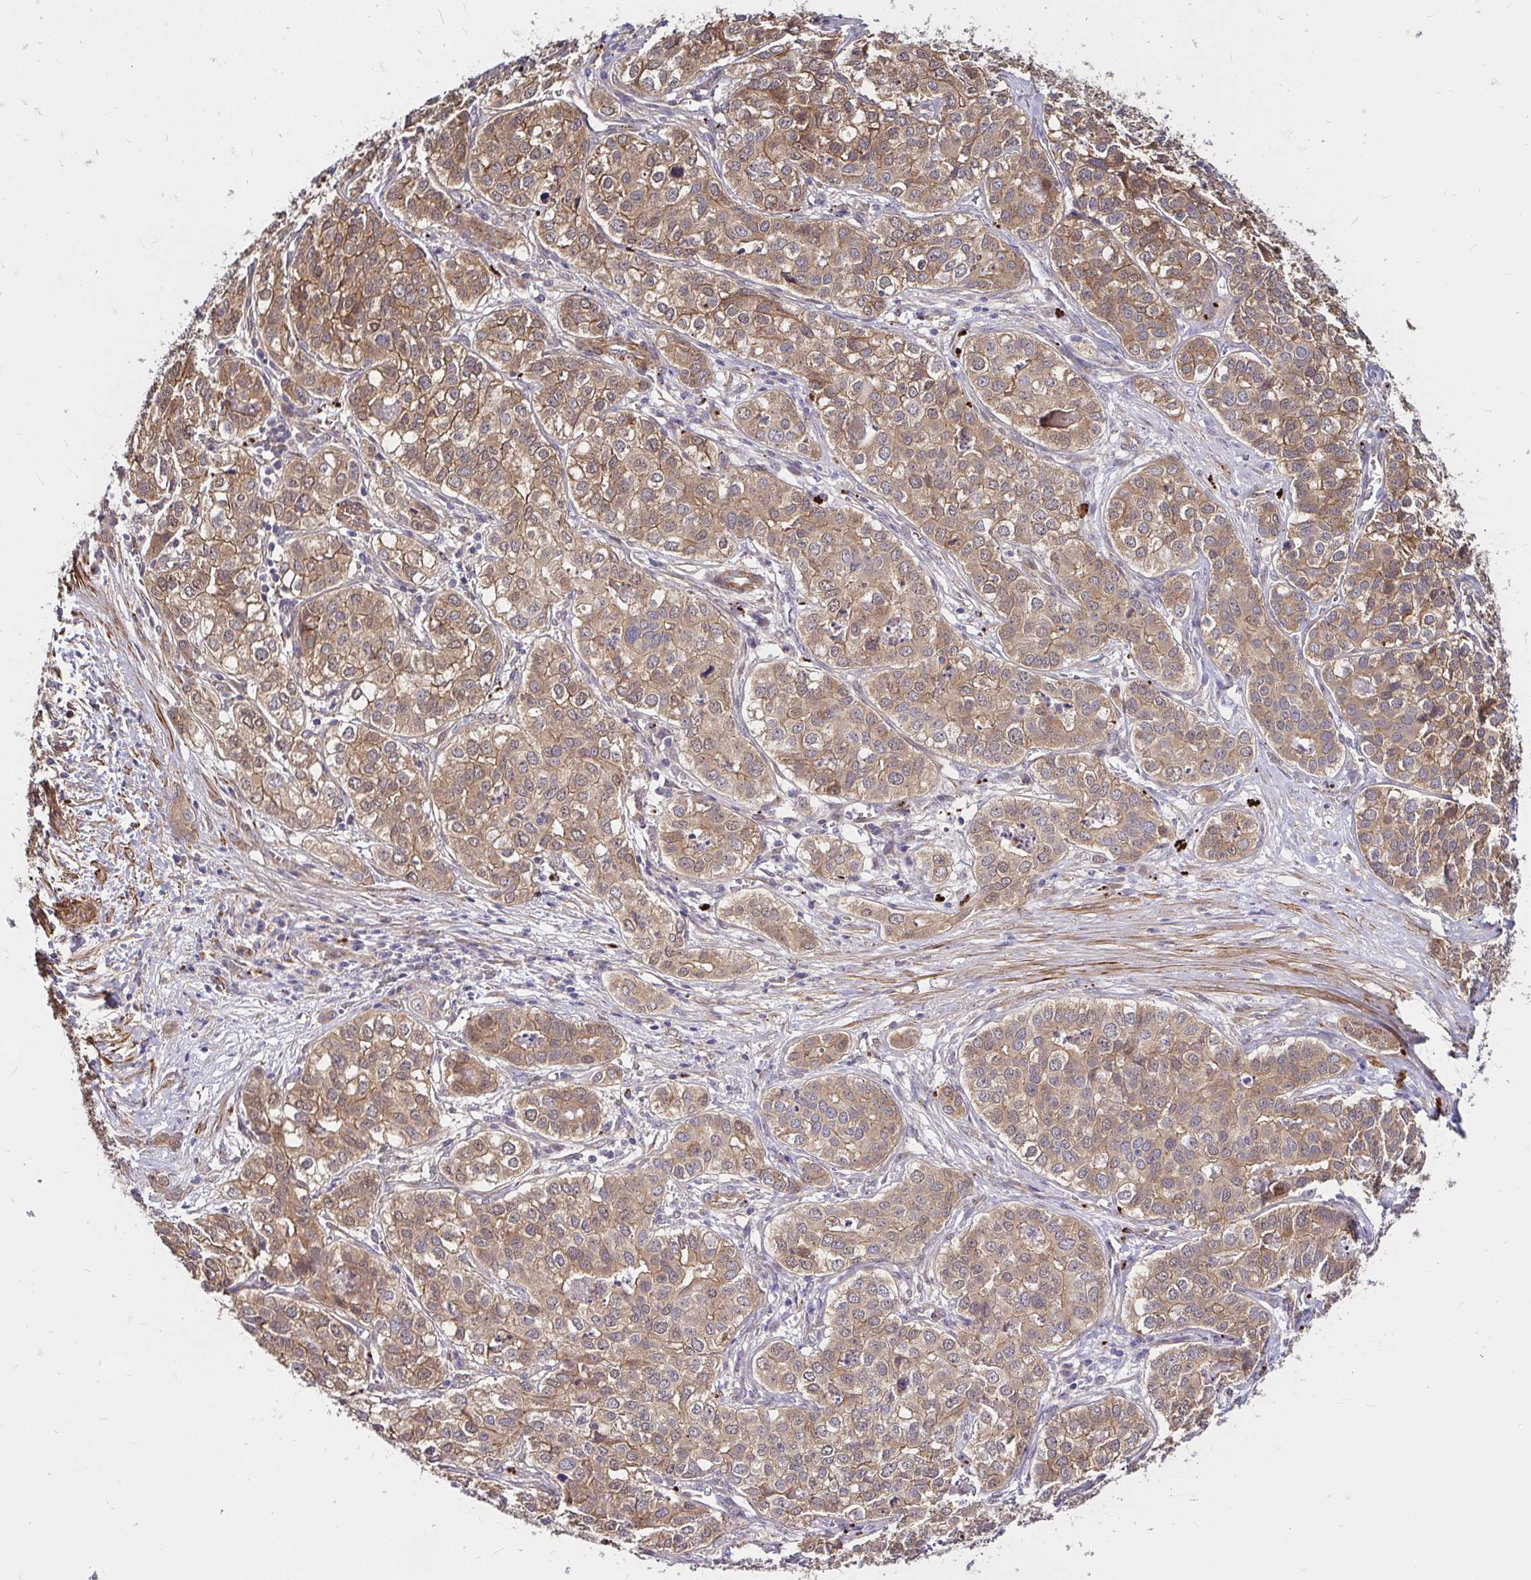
{"staining": {"intensity": "moderate", "quantity": ">75%", "location": "cytoplasmic/membranous"}, "tissue": "liver cancer", "cell_type": "Tumor cells", "image_type": "cancer", "snomed": [{"axis": "morphology", "description": "Cholangiocarcinoma"}, {"axis": "topography", "description": "Liver"}], "caption": "IHC staining of cholangiocarcinoma (liver), which shows medium levels of moderate cytoplasmic/membranous staining in about >75% of tumor cells indicating moderate cytoplasmic/membranous protein staining. The staining was performed using DAB (3,3'-diaminobenzidine) (brown) for protein detection and nuclei were counterstained in hematoxylin (blue).", "gene": "YAP1", "patient": {"sex": "male", "age": 56}}